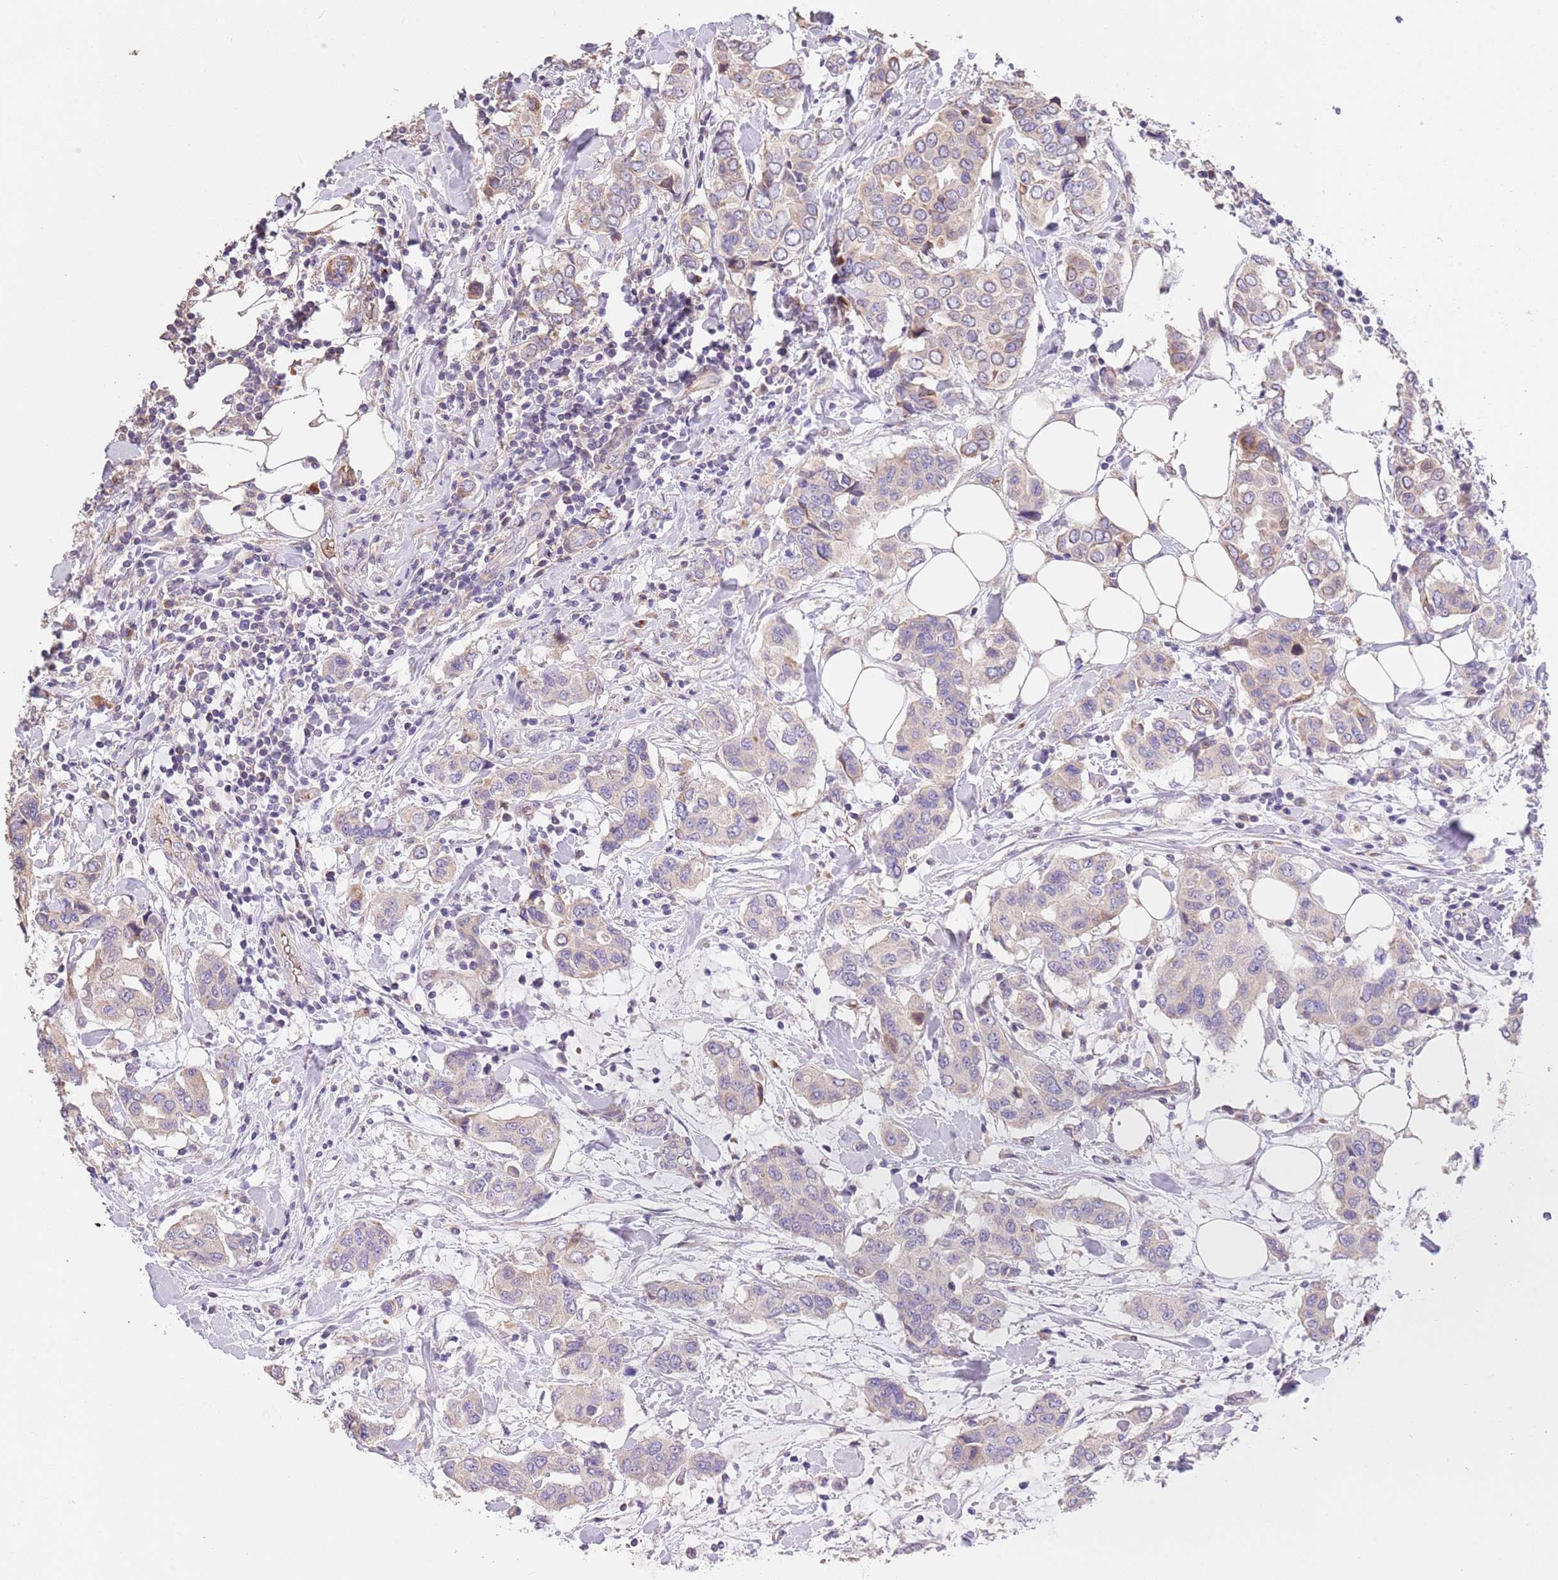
{"staining": {"intensity": "negative", "quantity": "none", "location": "none"}, "tissue": "breast cancer", "cell_type": "Tumor cells", "image_type": "cancer", "snomed": [{"axis": "morphology", "description": "Lobular carcinoma"}, {"axis": "topography", "description": "Breast"}], "caption": "Tumor cells show no significant protein expression in breast cancer (lobular carcinoma).", "gene": "PIGA", "patient": {"sex": "female", "age": 51}}